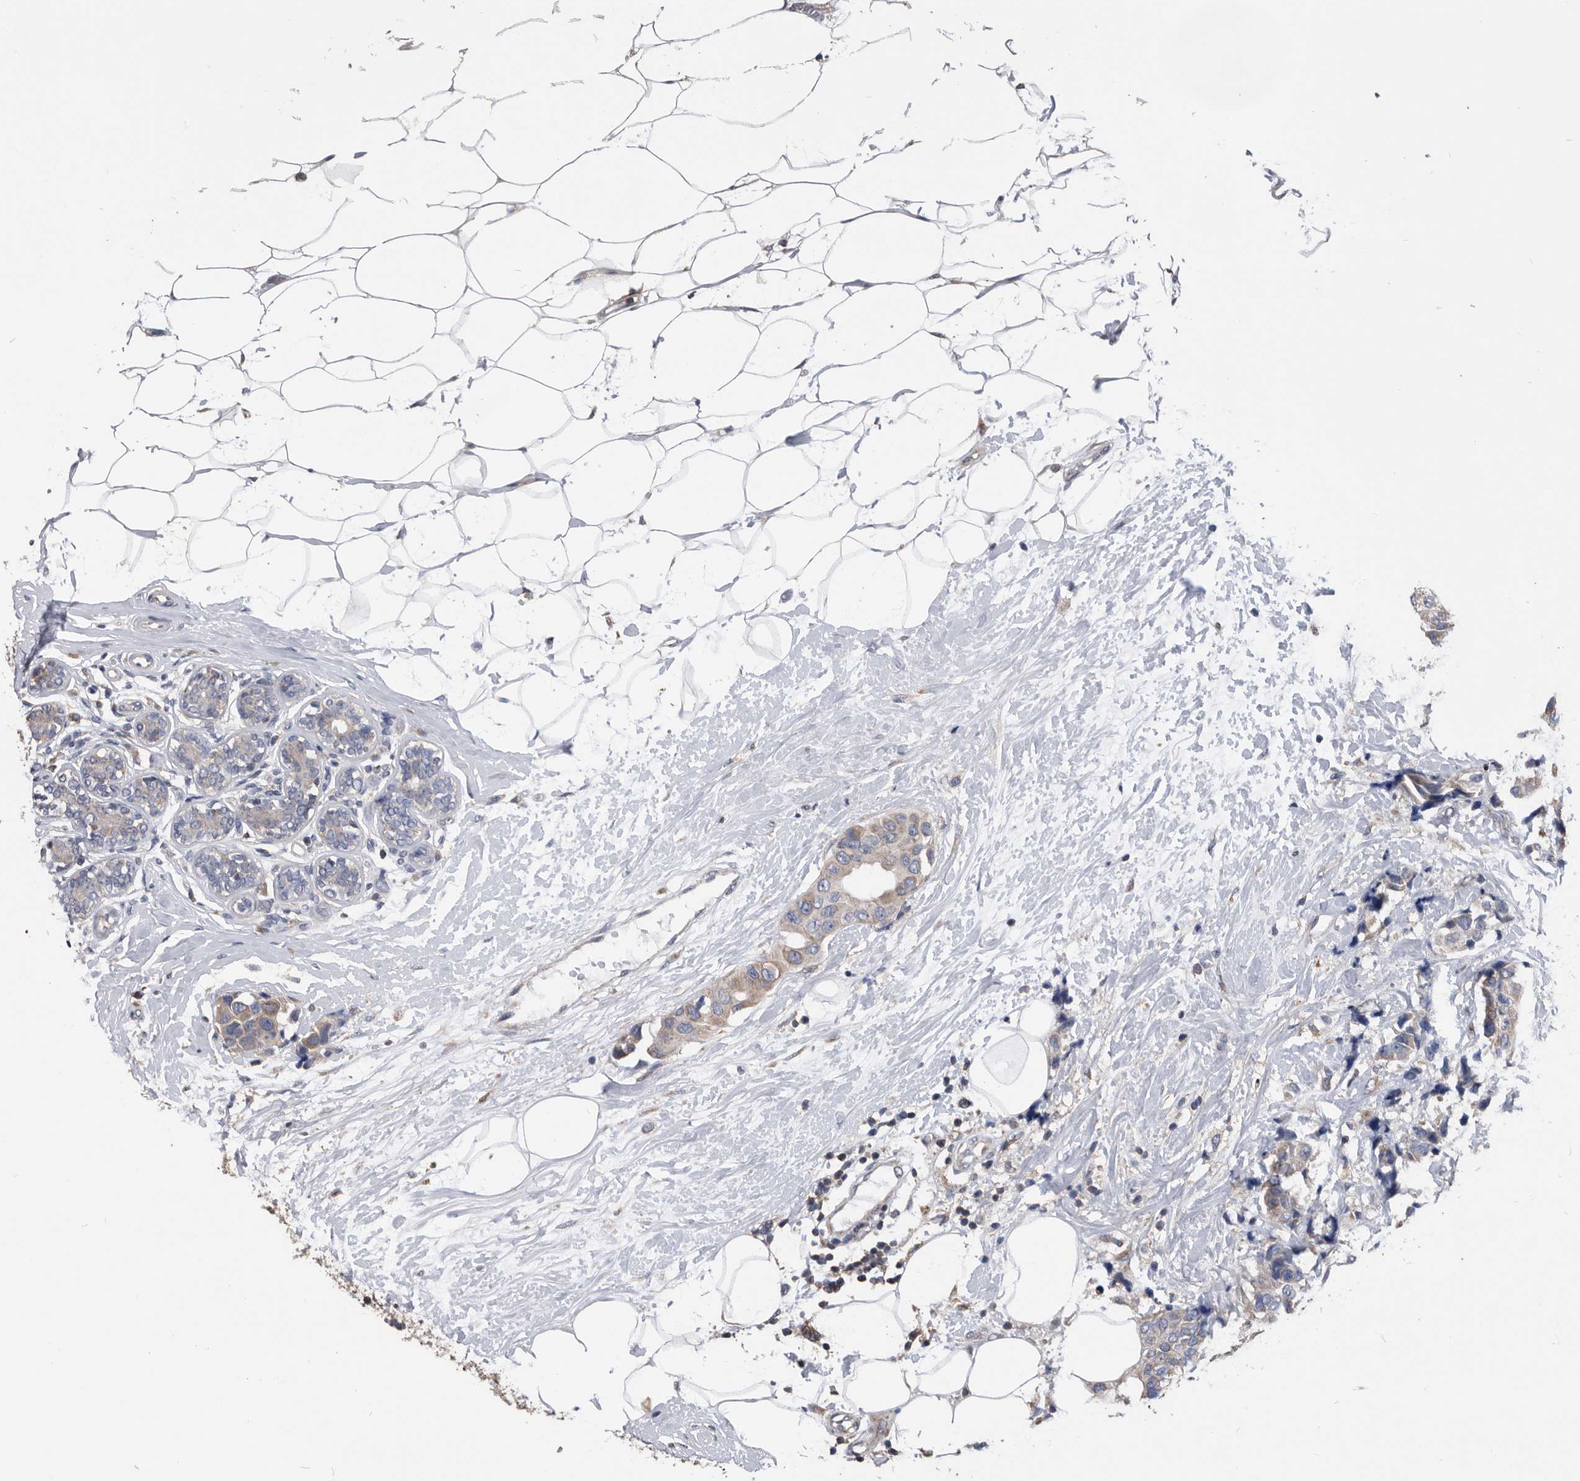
{"staining": {"intensity": "weak", "quantity": "25%-75%", "location": "cytoplasmic/membranous"}, "tissue": "breast cancer", "cell_type": "Tumor cells", "image_type": "cancer", "snomed": [{"axis": "morphology", "description": "Normal tissue, NOS"}, {"axis": "morphology", "description": "Duct carcinoma"}, {"axis": "topography", "description": "Breast"}], "caption": "Immunohistochemistry (IHC) image of human breast cancer (infiltrating ductal carcinoma) stained for a protein (brown), which demonstrates low levels of weak cytoplasmic/membranous positivity in about 25%-75% of tumor cells.", "gene": "NRBP1", "patient": {"sex": "female", "age": 39}}